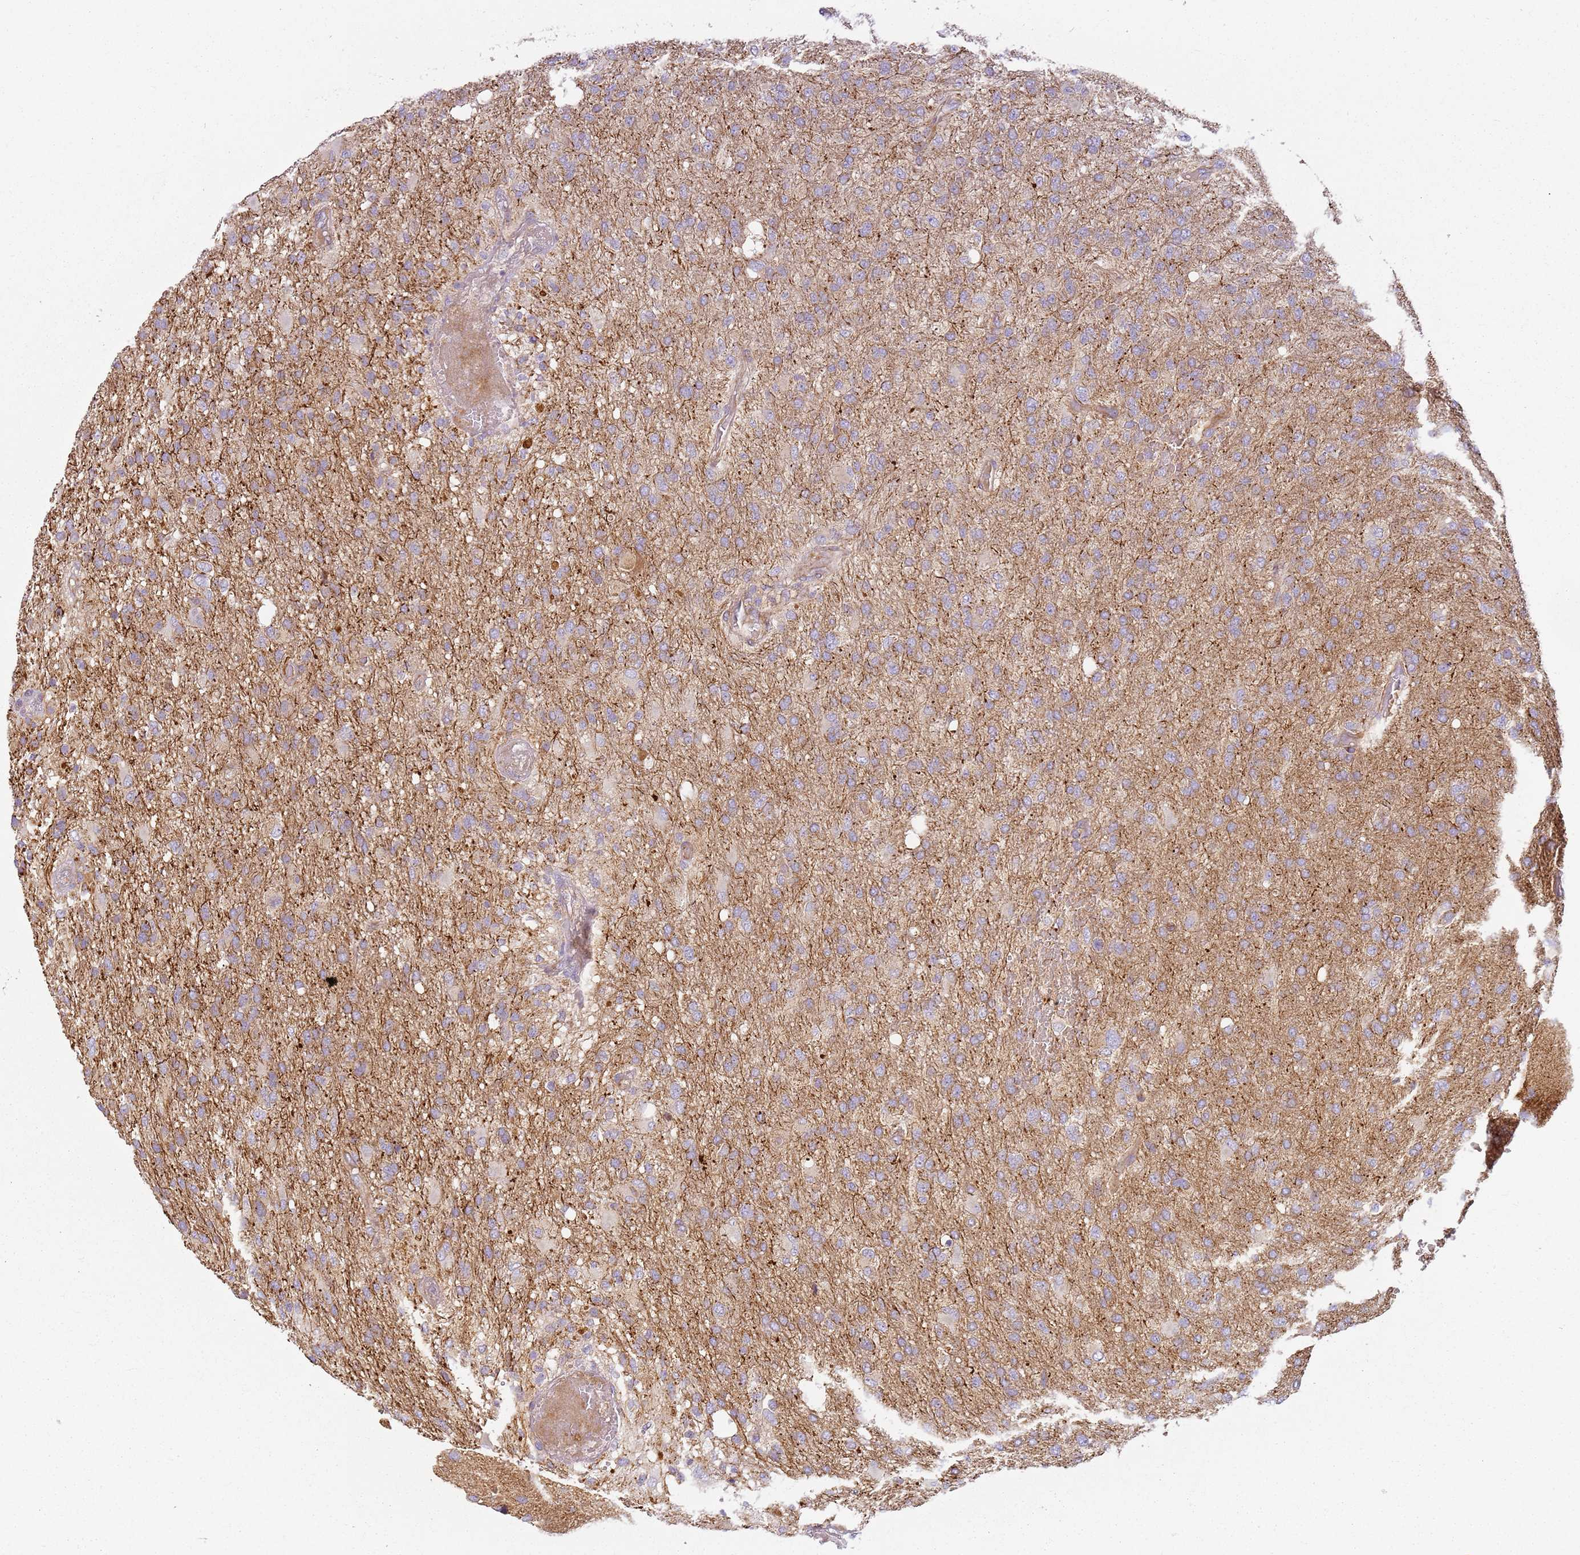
{"staining": {"intensity": "moderate", "quantity": "<25%", "location": "cytoplasmic/membranous"}, "tissue": "glioma", "cell_type": "Tumor cells", "image_type": "cancer", "snomed": [{"axis": "morphology", "description": "Glioma, malignant, High grade"}, {"axis": "topography", "description": "Brain"}], "caption": "An immunohistochemistry micrograph of tumor tissue is shown. Protein staining in brown shows moderate cytoplasmic/membranous positivity in malignant glioma (high-grade) within tumor cells.", "gene": "TMEM200C", "patient": {"sex": "female", "age": 74}}